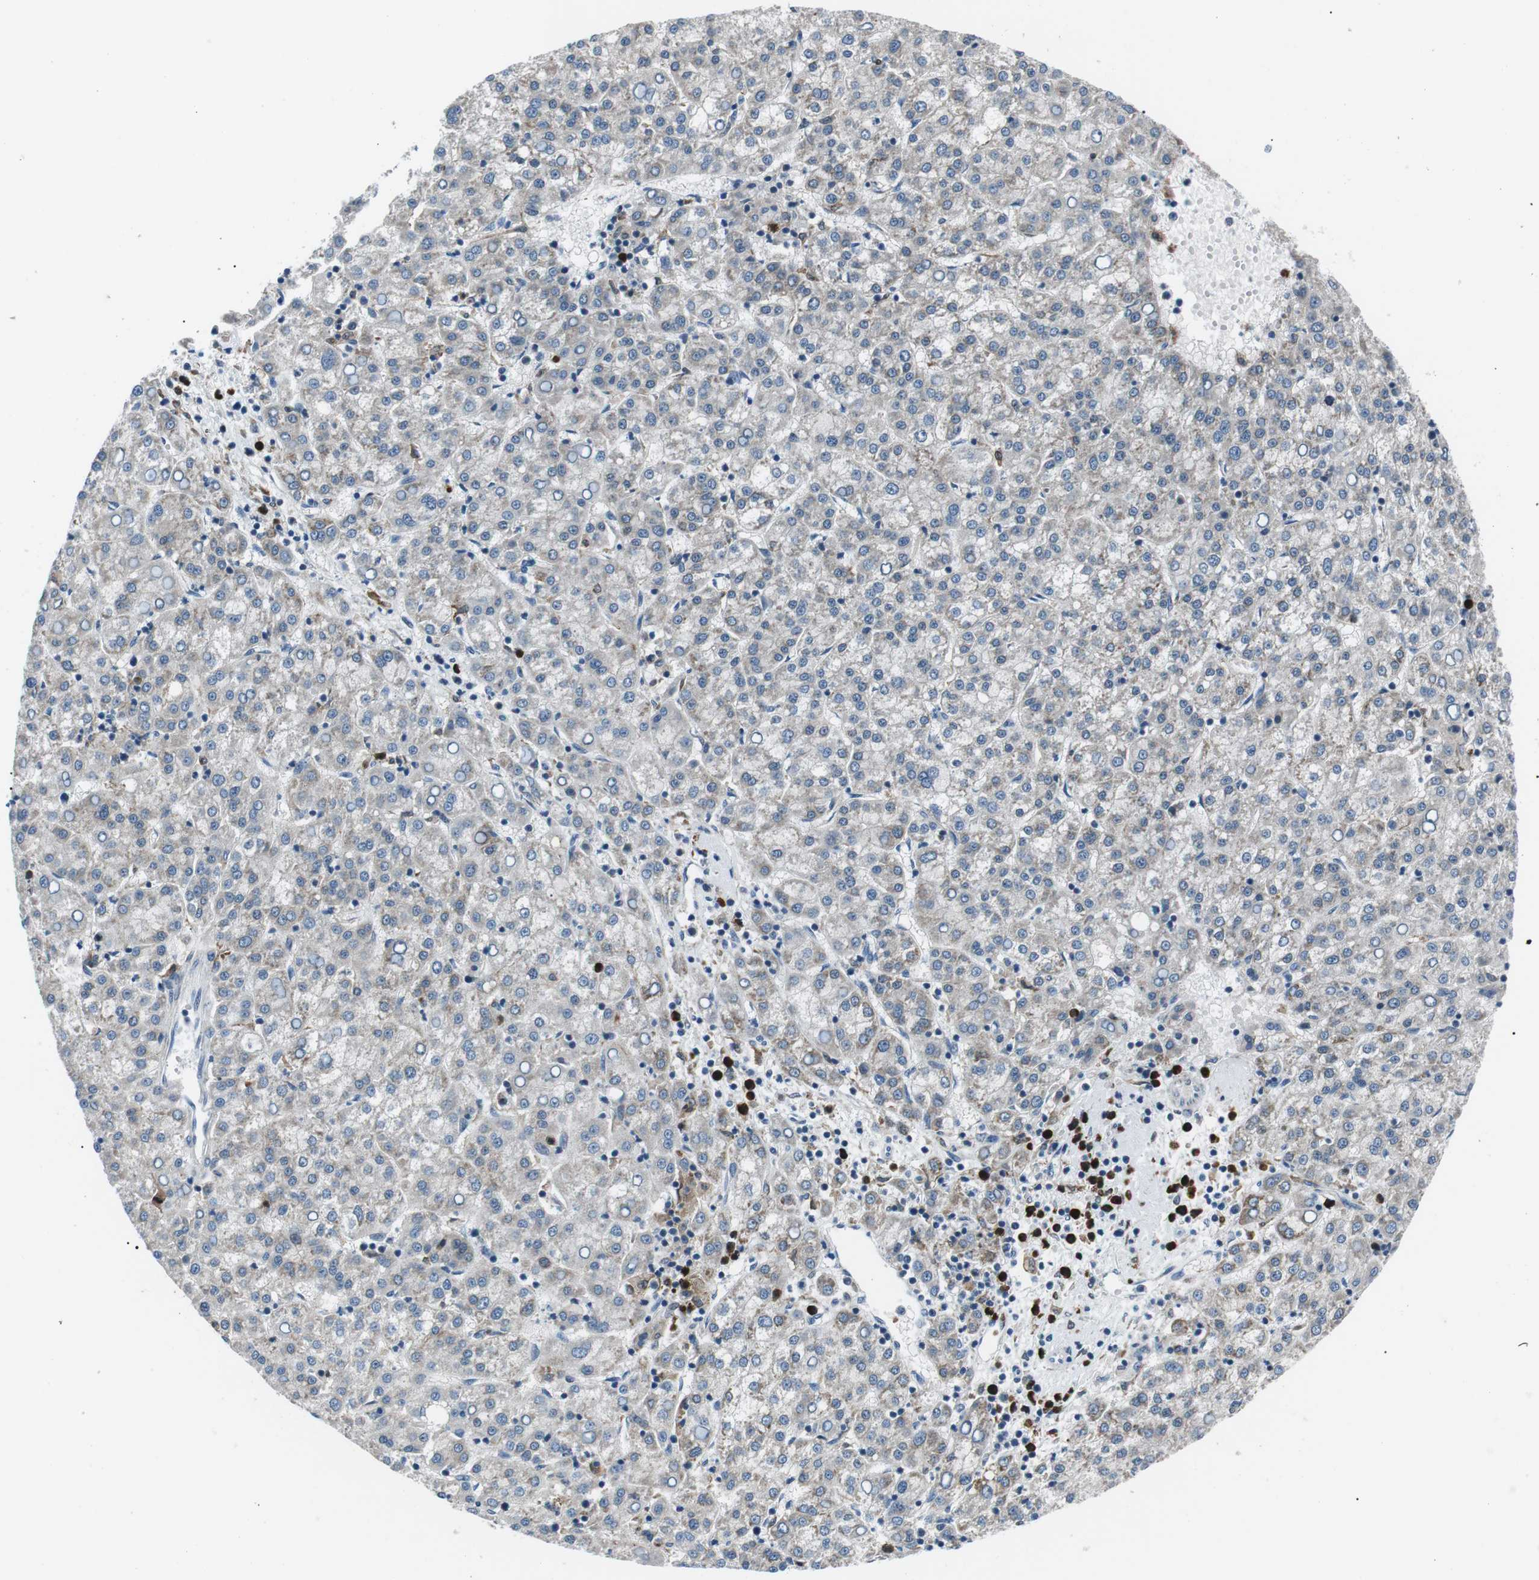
{"staining": {"intensity": "weak", "quantity": "25%-75%", "location": "cytoplasmic/membranous"}, "tissue": "liver cancer", "cell_type": "Tumor cells", "image_type": "cancer", "snomed": [{"axis": "morphology", "description": "Carcinoma, Hepatocellular, NOS"}, {"axis": "topography", "description": "Liver"}], "caption": "Brown immunohistochemical staining in hepatocellular carcinoma (liver) shows weak cytoplasmic/membranous expression in about 25%-75% of tumor cells.", "gene": "BLNK", "patient": {"sex": "female", "age": 58}}